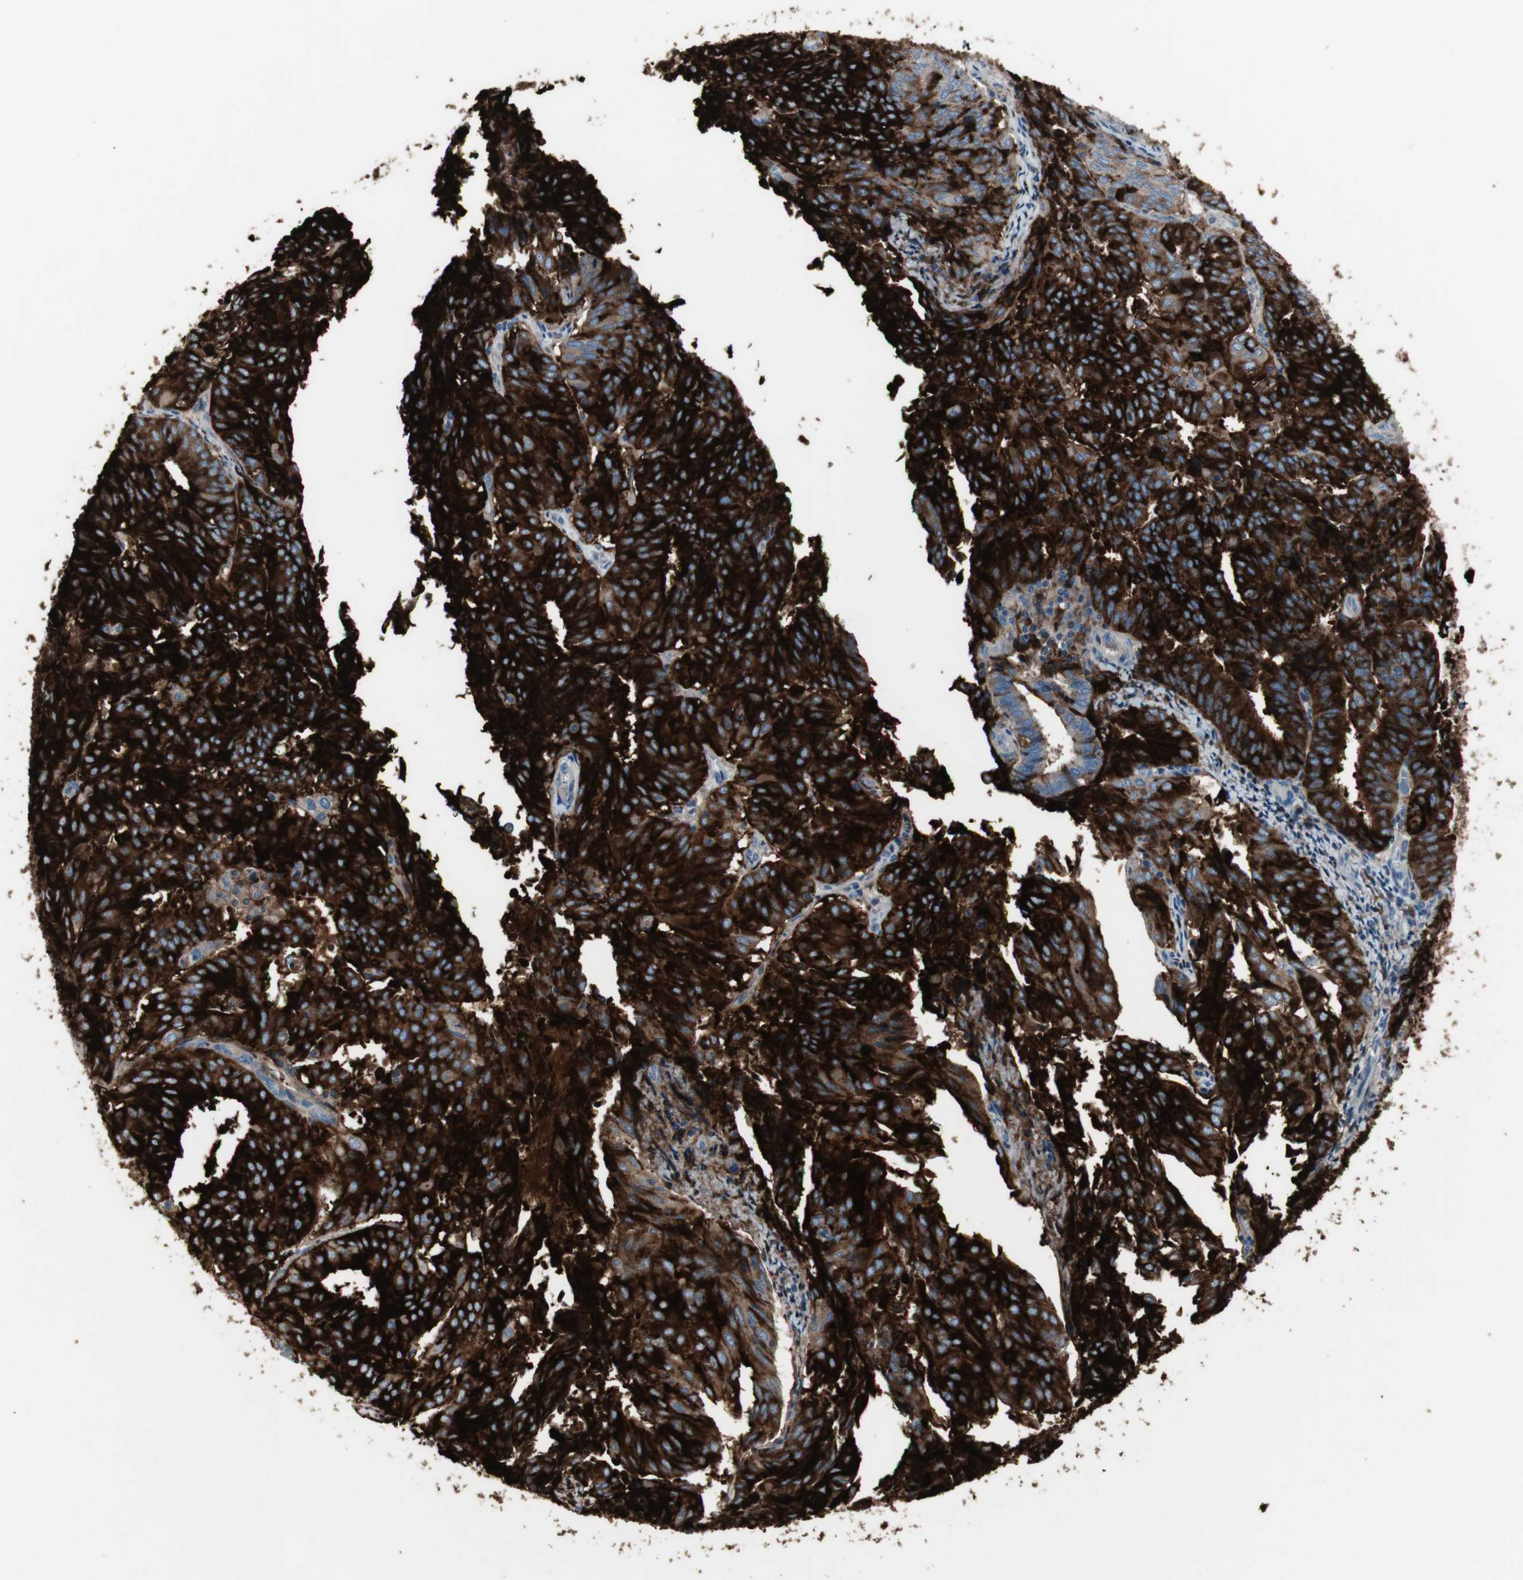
{"staining": {"intensity": "strong", "quantity": ">75%", "location": "cytoplasmic/membranous"}, "tissue": "endometrial cancer", "cell_type": "Tumor cells", "image_type": "cancer", "snomed": [{"axis": "morphology", "description": "Adenocarcinoma, NOS"}, {"axis": "topography", "description": "Uterus"}], "caption": "Tumor cells demonstrate high levels of strong cytoplasmic/membranous expression in about >75% of cells in endometrial cancer (adenocarcinoma). The staining was performed using DAB (3,3'-diaminobenzidine), with brown indicating positive protein expression. Nuclei are stained blue with hematoxylin.", "gene": "PIGR", "patient": {"sex": "female", "age": 60}}